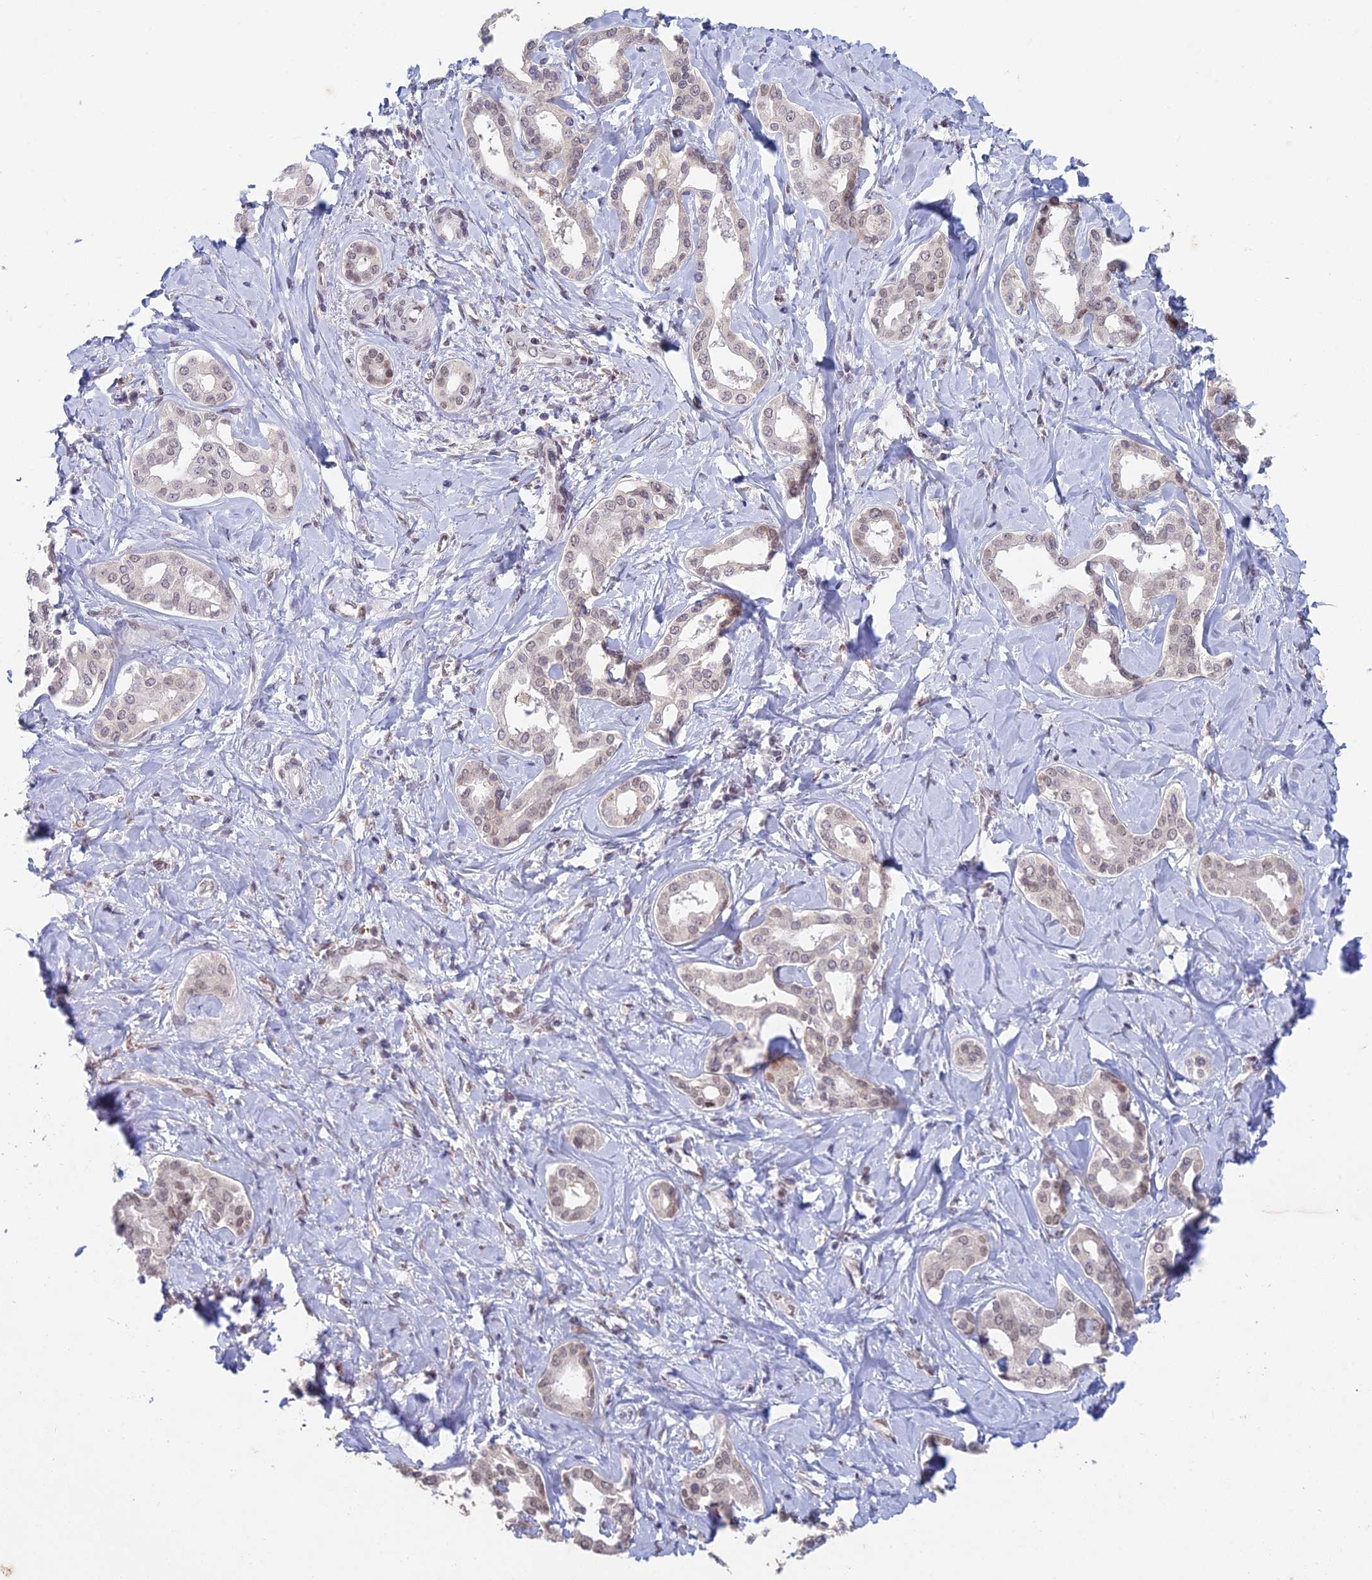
{"staining": {"intensity": "weak", "quantity": ">75%", "location": "nuclear"}, "tissue": "liver cancer", "cell_type": "Tumor cells", "image_type": "cancer", "snomed": [{"axis": "morphology", "description": "Cholangiocarcinoma"}, {"axis": "topography", "description": "Liver"}], "caption": "Liver cancer (cholangiocarcinoma) stained with IHC demonstrates weak nuclear positivity in approximately >75% of tumor cells. (Brightfield microscopy of DAB IHC at high magnification).", "gene": "ABHD17A", "patient": {"sex": "female", "age": 77}}